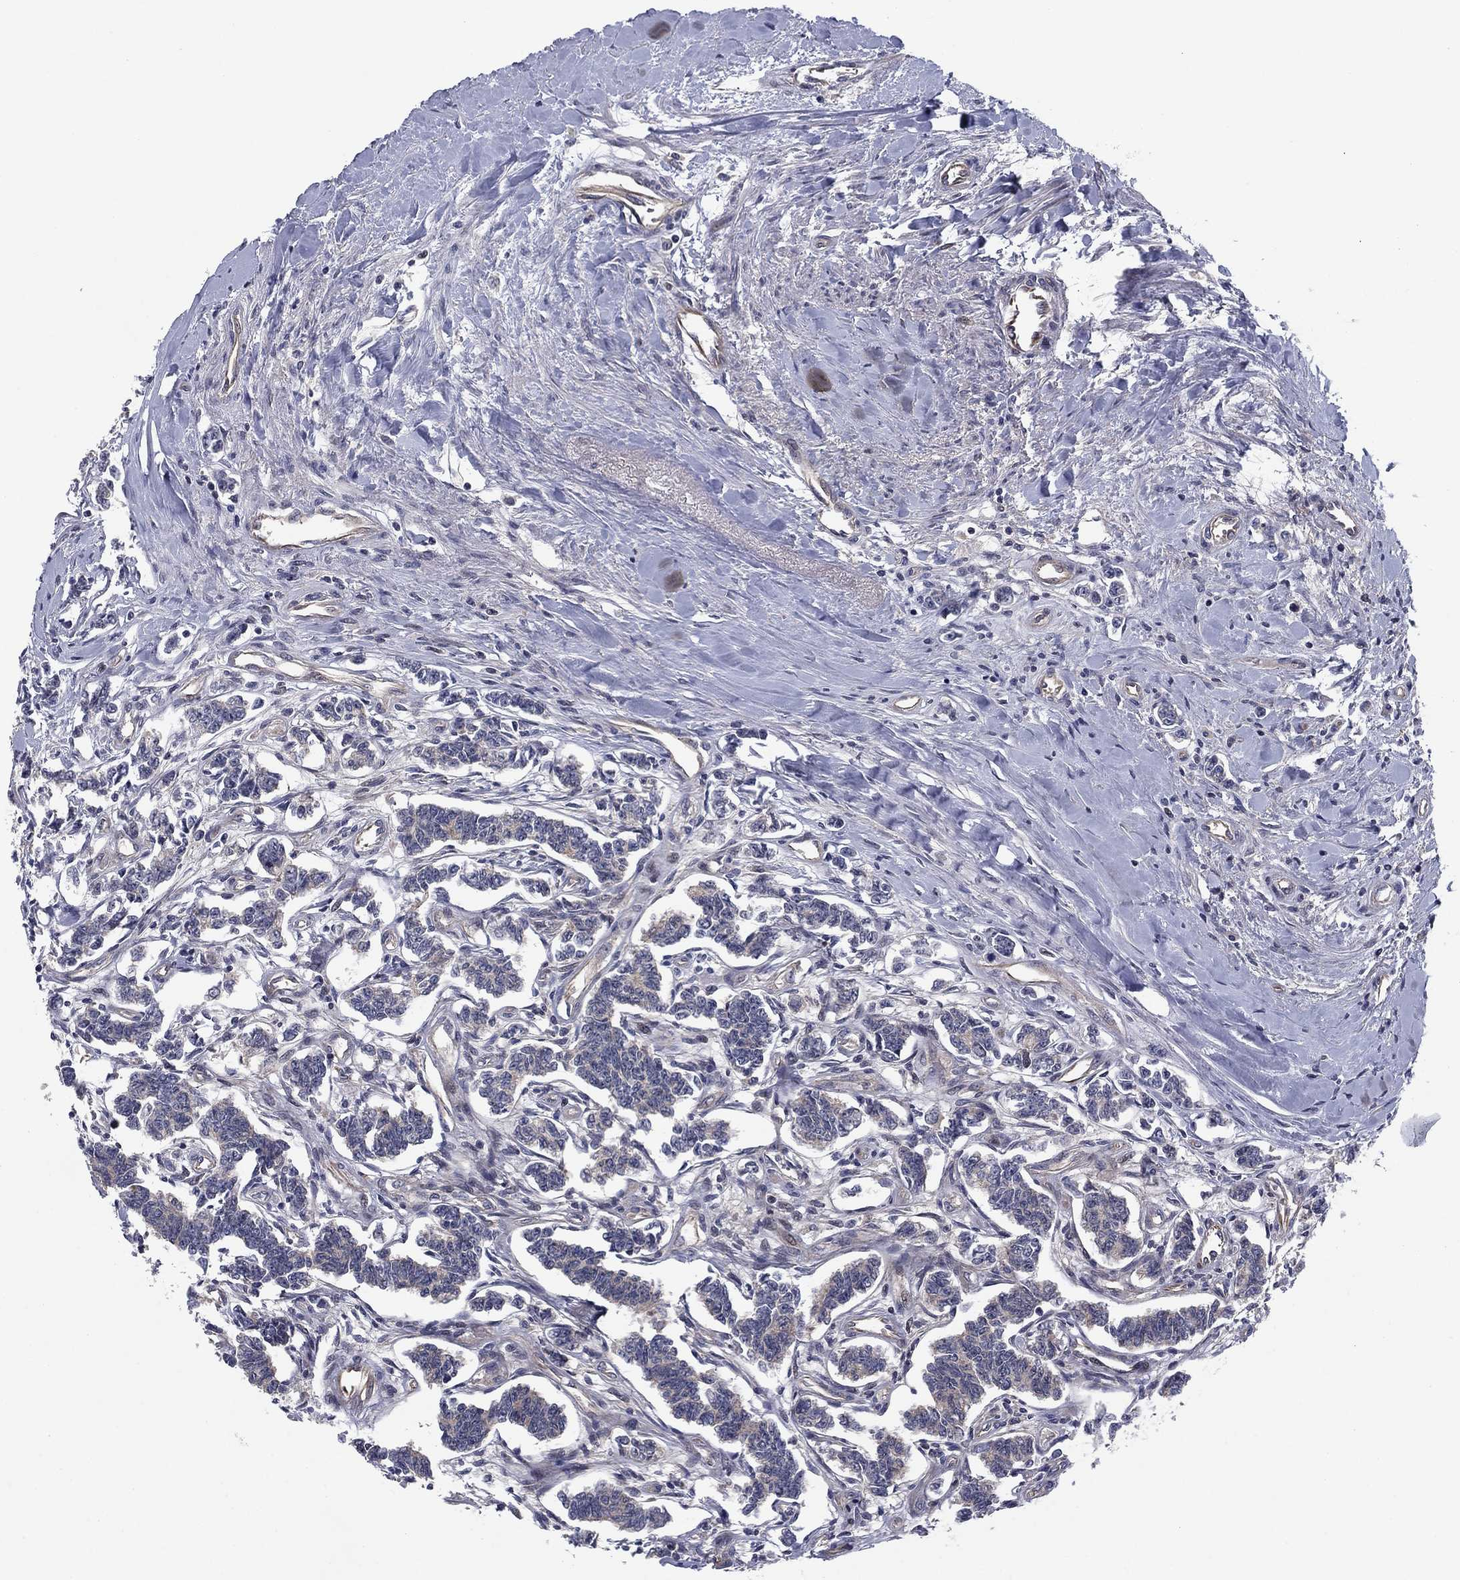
{"staining": {"intensity": "negative", "quantity": "none", "location": "none"}, "tissue": "carcinoid", "cell_type": "Tumor cells", "image_type": "cancer", "snomed": [{"axis": "morphology", "description": "Carcinoid, malignant, NOS"}, {"axis": "topography", "description": "Kidney"}], "caption": "This is an IHC histopathology image of human malignant carcinoid. There is no expression in tumor cells.", "gene": "BCL11A", "patient": {"sex": "female", "age": 41}}